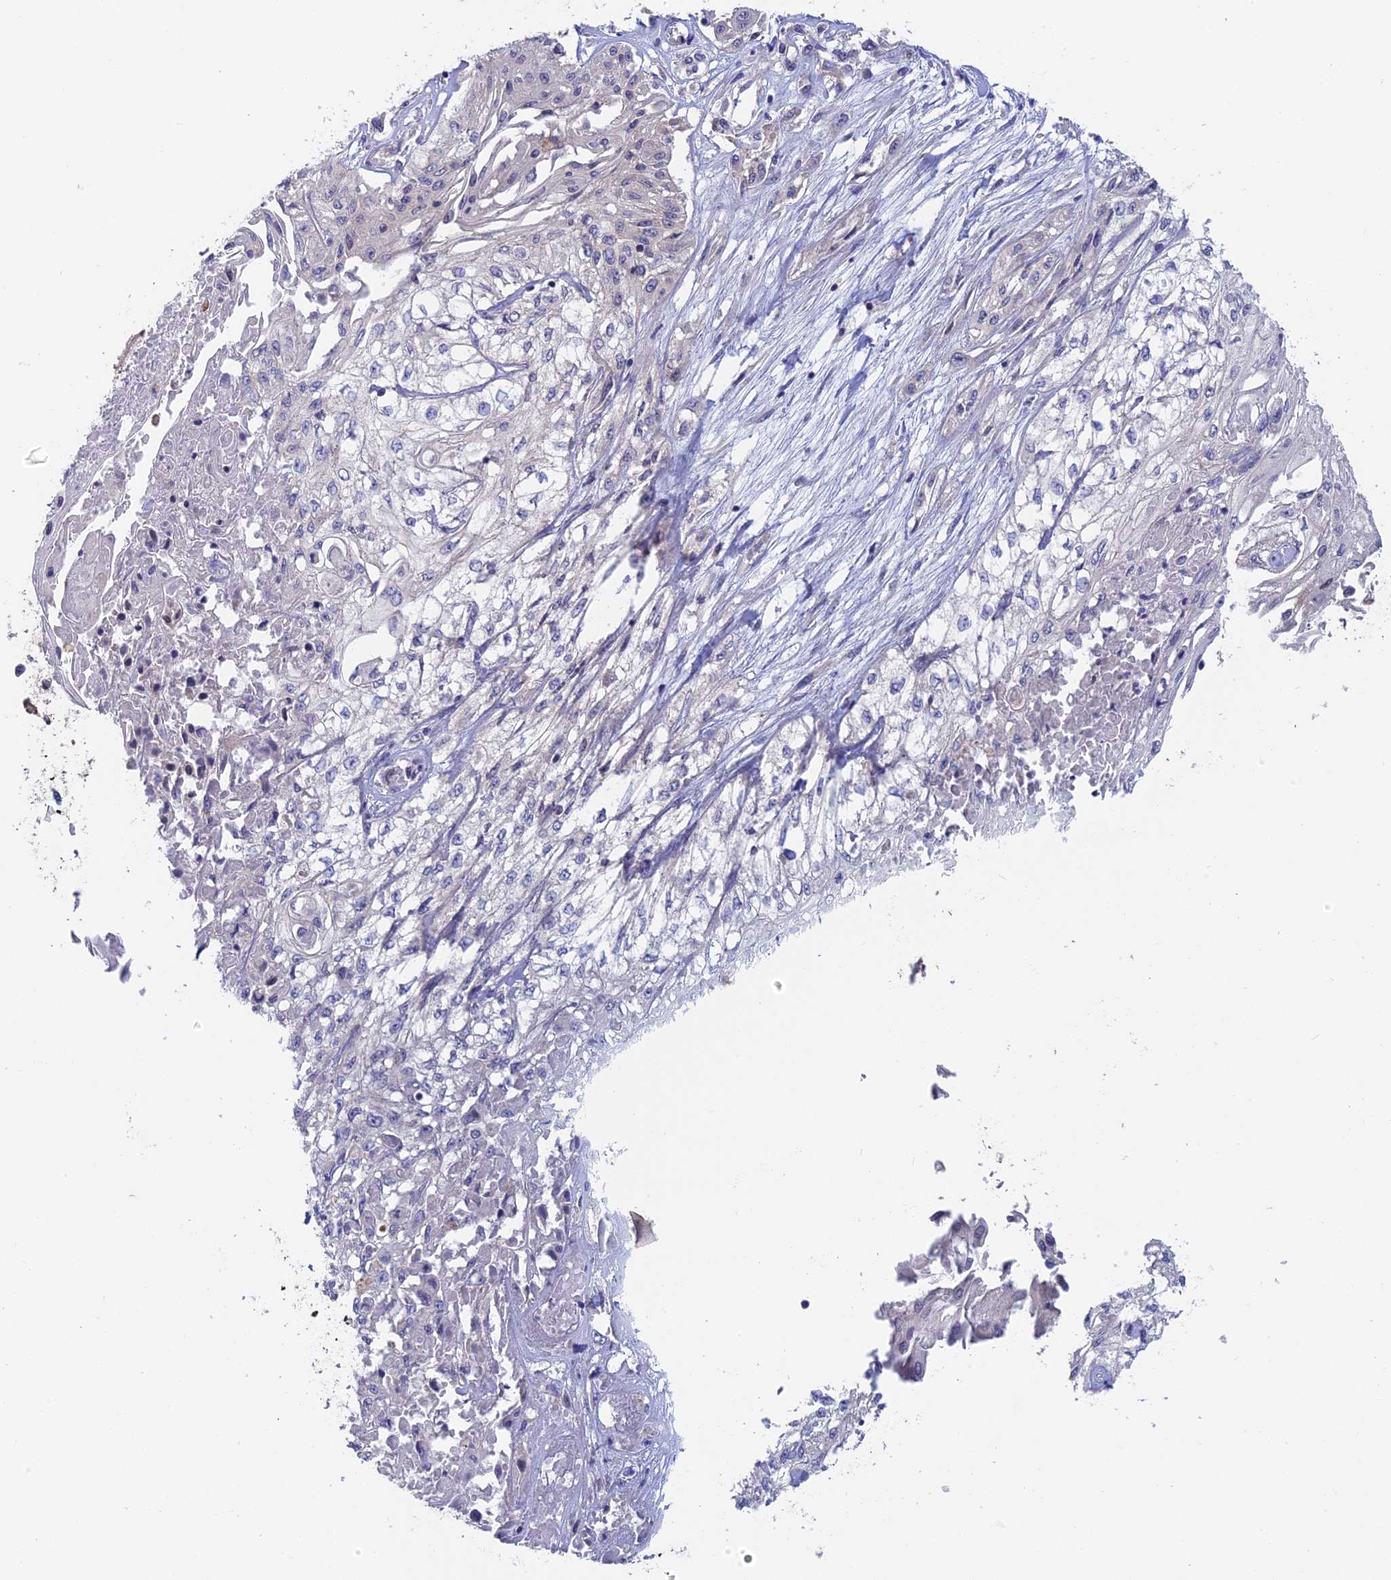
{"staining": {"intensity": "negative", "quantity": "none", "location": "none"}, "tissue": "skin cancer", "cell_type": "Tumor cells", "image_type": "cancer", "snomed": [{"axis": "morphology", "description": "Squamous cell carcinoma, NOS"}, {"axis": "morphology", "description": "Squamous cell carcinoma, metastatic, NOS"}, {"axis": "topography", "description": "Skin"}, {"axis": "topography", "description": "Lymph node"}], "caption": "Tumor cells are negative for protein expression in human skin cancer (metastatic squamous cell carcinoma). (DAB immunohistochemistry (IHC) visualized using brightfield microscopy, high magnification).", "gene": "TENT4B", "patient": {"sex": "male", "age": 75}}